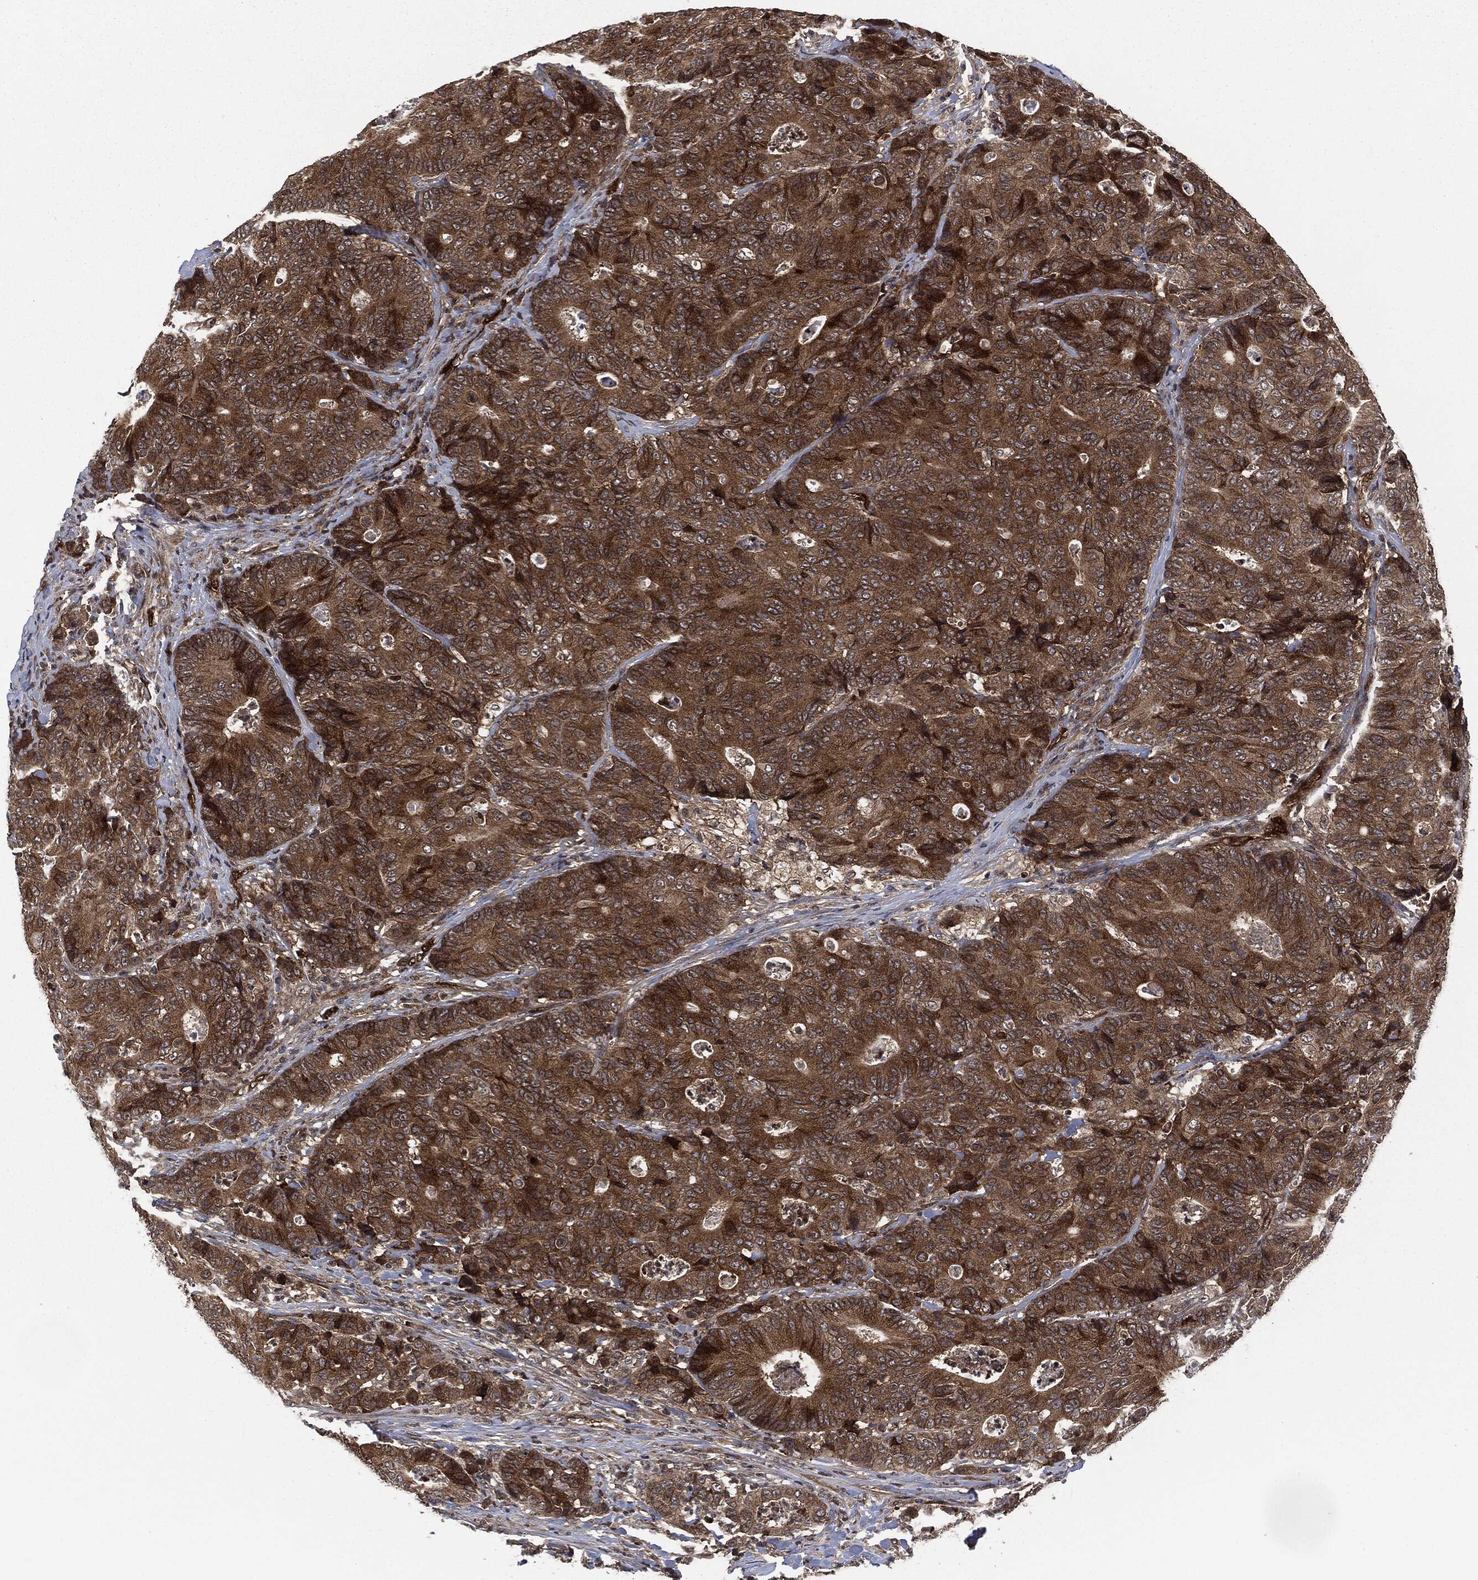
{"staining": {"intensity": "moderate", "quantity": ">75%", "location": "cytoplasmic/membranous"}, "tissue": "colorectal cancer", "cell_type": "Tumor cells", "image_type": "cancer", "snomed": [{"axis": "morphology", "description": "Adenocarcinoma, NOS"}, {"axis": "topography", "description": "Colon"}], "caption": "Human colorectal cancer (adenocarcinoma) stained with a protein marker reveals moderate staining in tumor cells.", "gene": "HRAS", "patient": {"sex": "male", "age": 70}}